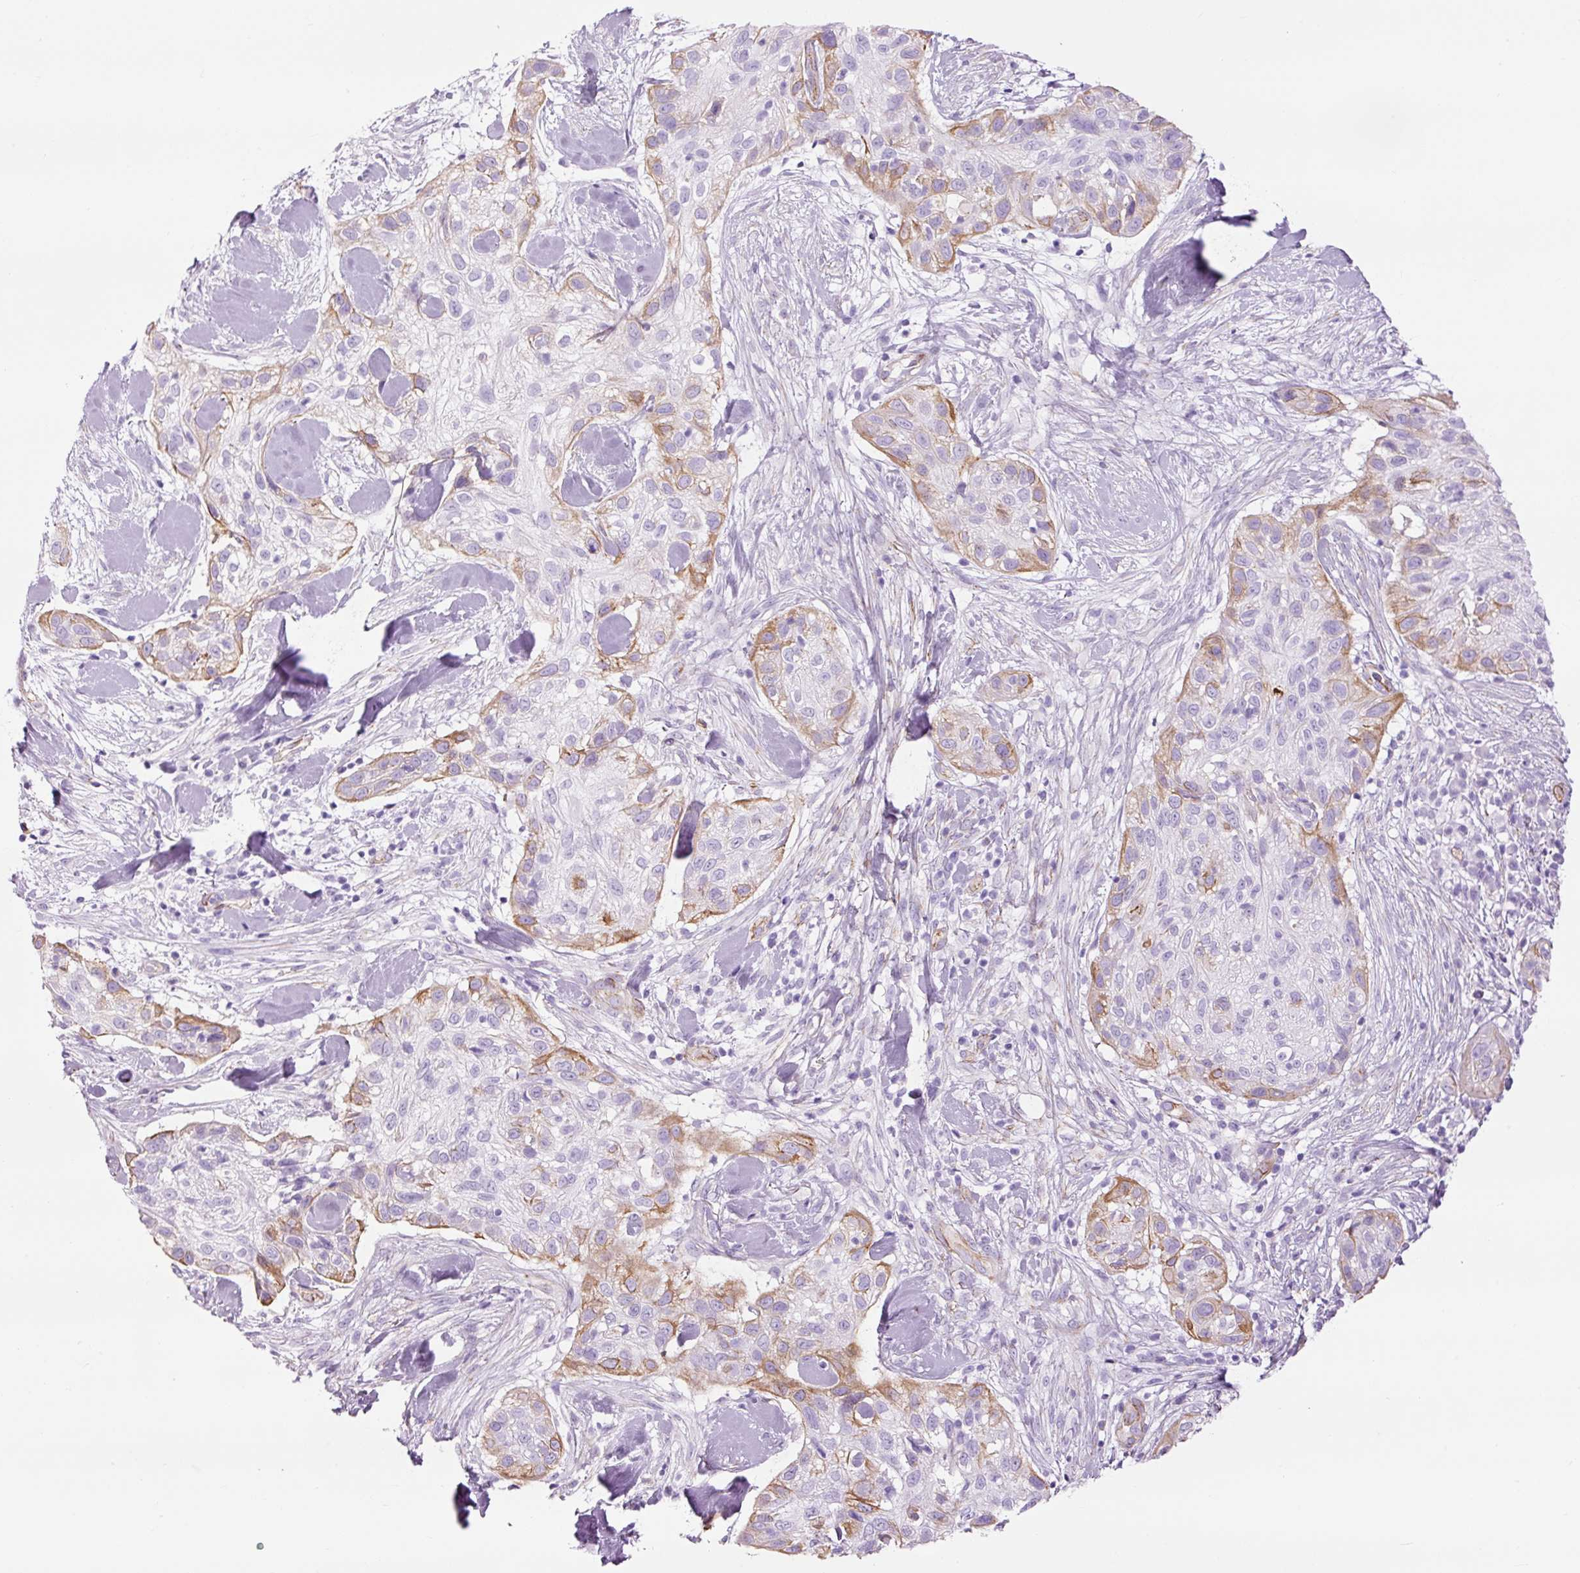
{"staining": {"intensity": "moderate", "quantity": "<25%", "location": "cytoplasmic/membranous"}, "tissue": "skin cancer", "cell_type": "Tumor cells", "image_type": "cancer", "snomed": [{"axis": "morphology", "description": "Squamous cell carcinoma, NOS"}, {"axis": "topography", "description": "Skin"}], "caption": "Moderate cytoplasmic/membranous staining is present in about <25% of tumor cells in squamous cell carcinoma (skin).", "gene": "CAV1", "patient": {"sex": "male", "age": 82}}